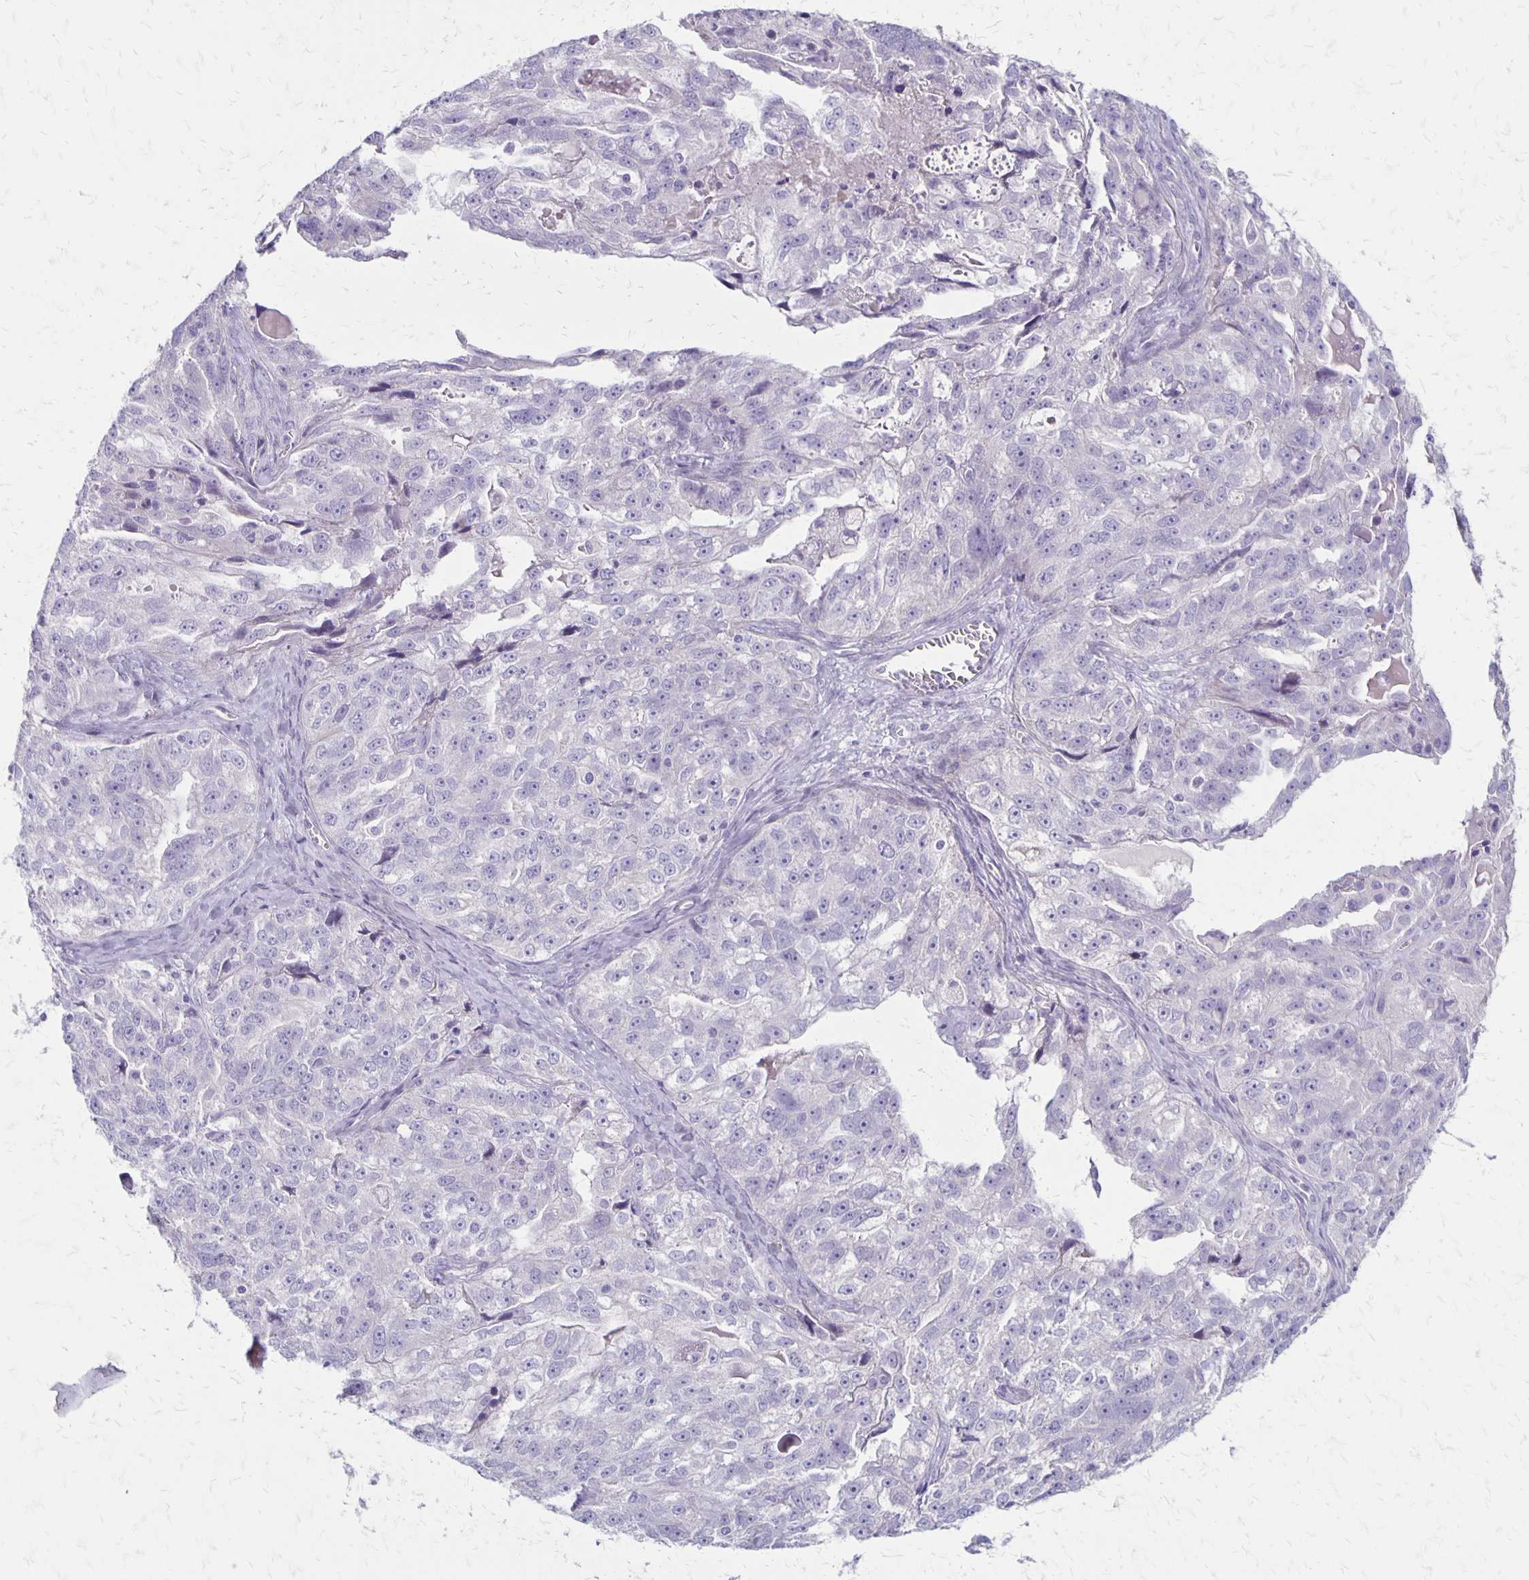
{"staining": {"intensity": "negative", "quantity": "none", "location": "none"}, "tissue": "ovarian cancer", "cell_type": "Tumor cells", "image_type": "cancer", "snomed": [{"axis": "morphology", "description": "Cystadenocarcinoma, serous, NOS"}, {"axis": "topography", "description": "Ovary"}], "caption": "This micrograph is of ovarian cancer (serous cystadenocarcinoma) stained with IHC to label a protein in brown with the nuclei are counter-stained blue. There is no staining in tumor cells.", "gene": "HOMER1", "patient": {"sex": "female", "age": 51}}